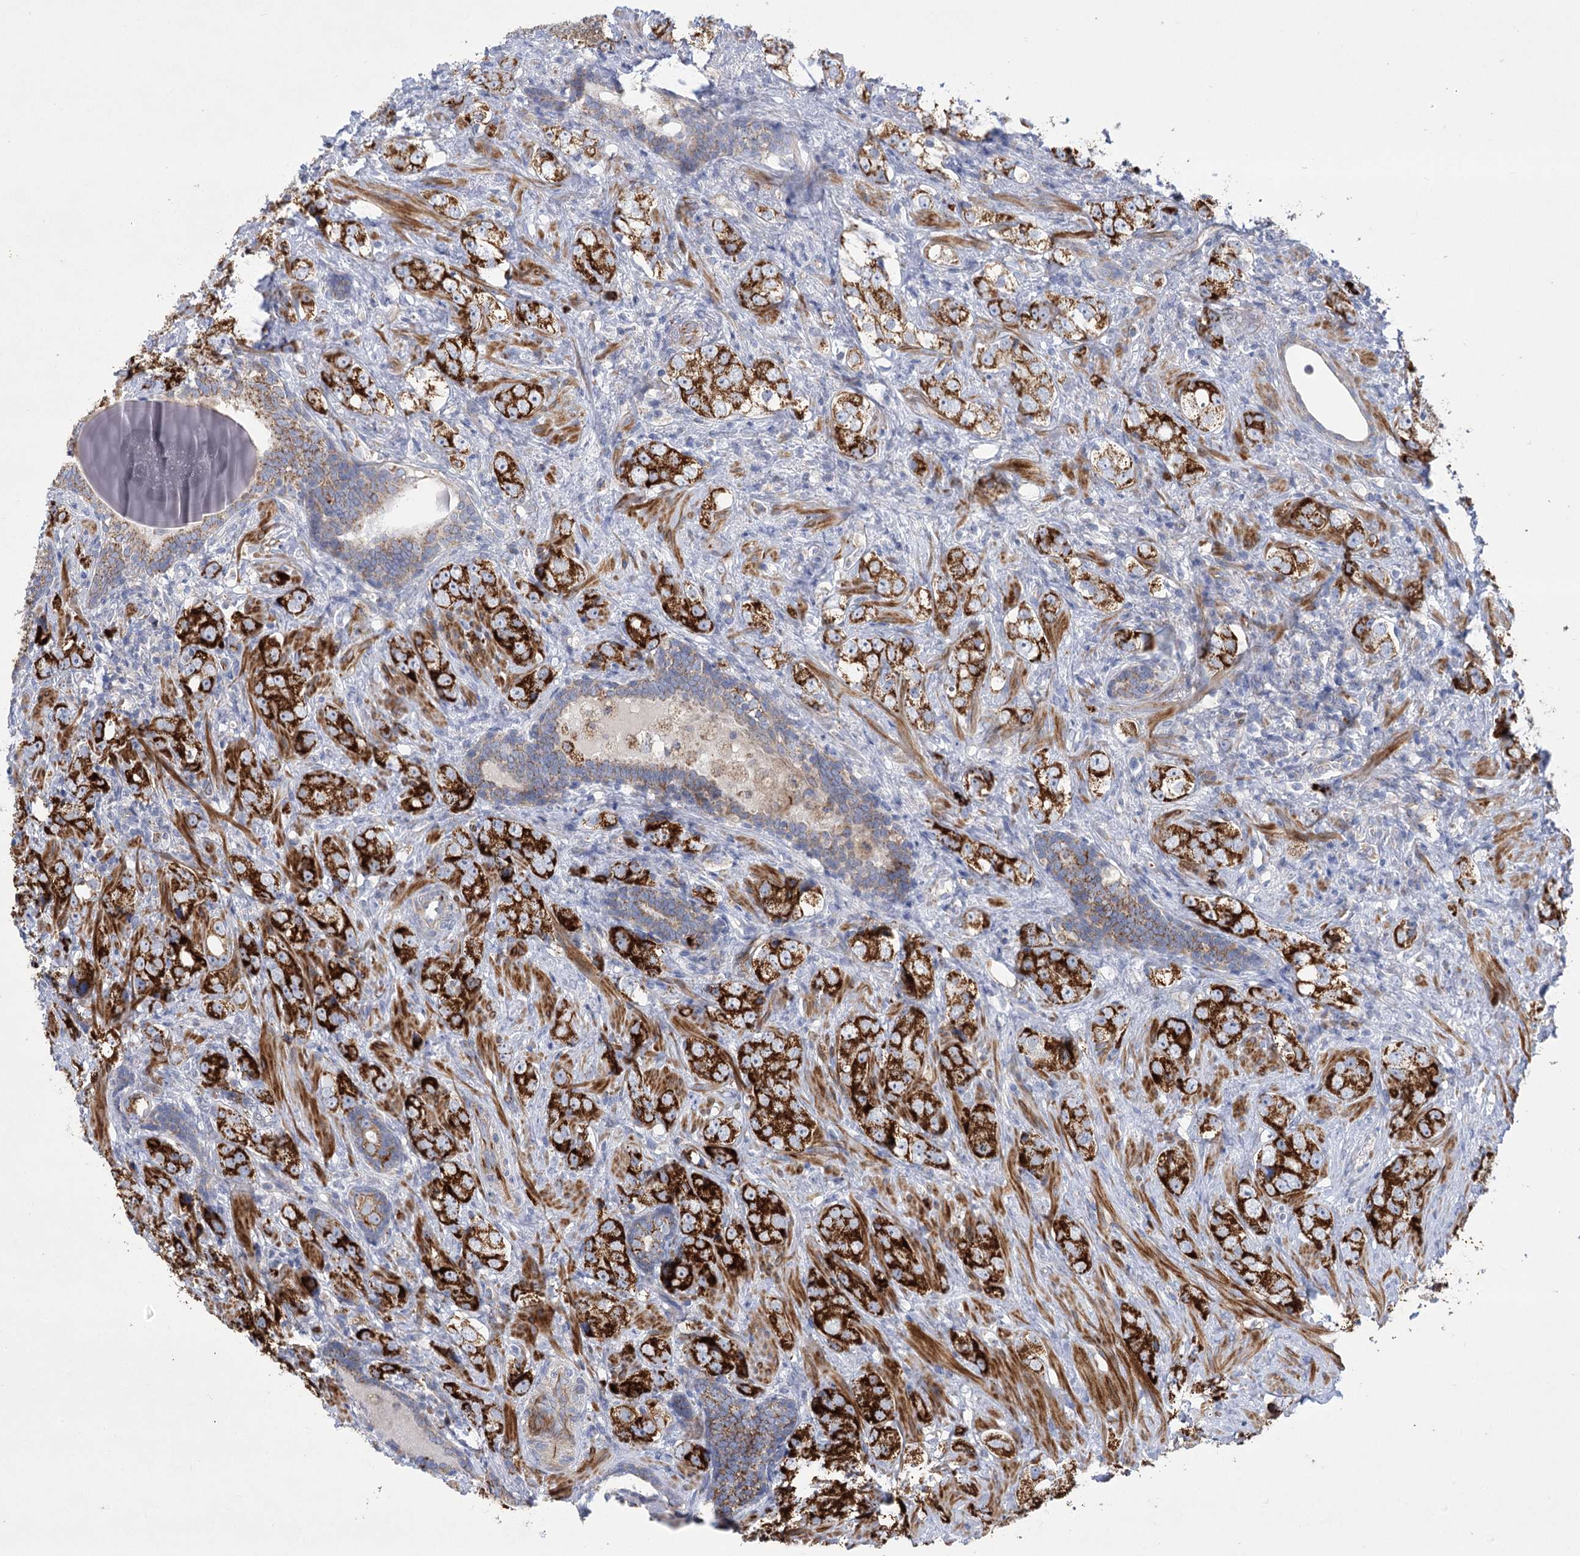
{"staining": {"intensity": "strong", "quantity": ">75%", "location": "cytoplasmic/membranous"}, "tissue": "prostate cancer", "cell_type": "Tumor cells", "image_type": "cancer", "snomed": [{"axis": "morphology", "description": "Adenocarcinoma, High grade"}, {"axis": "topography", "description": "Prostate"}], "caption": "Human prostate cancer (adenocarcinoma (high-grade)) stained with a brown dye reveals strong cytoplasmic/membranous positive staining in approximately >75% of tumor cells.", "gene": "DHTKD1", "patient": {"sex": "male", "age": 63}}